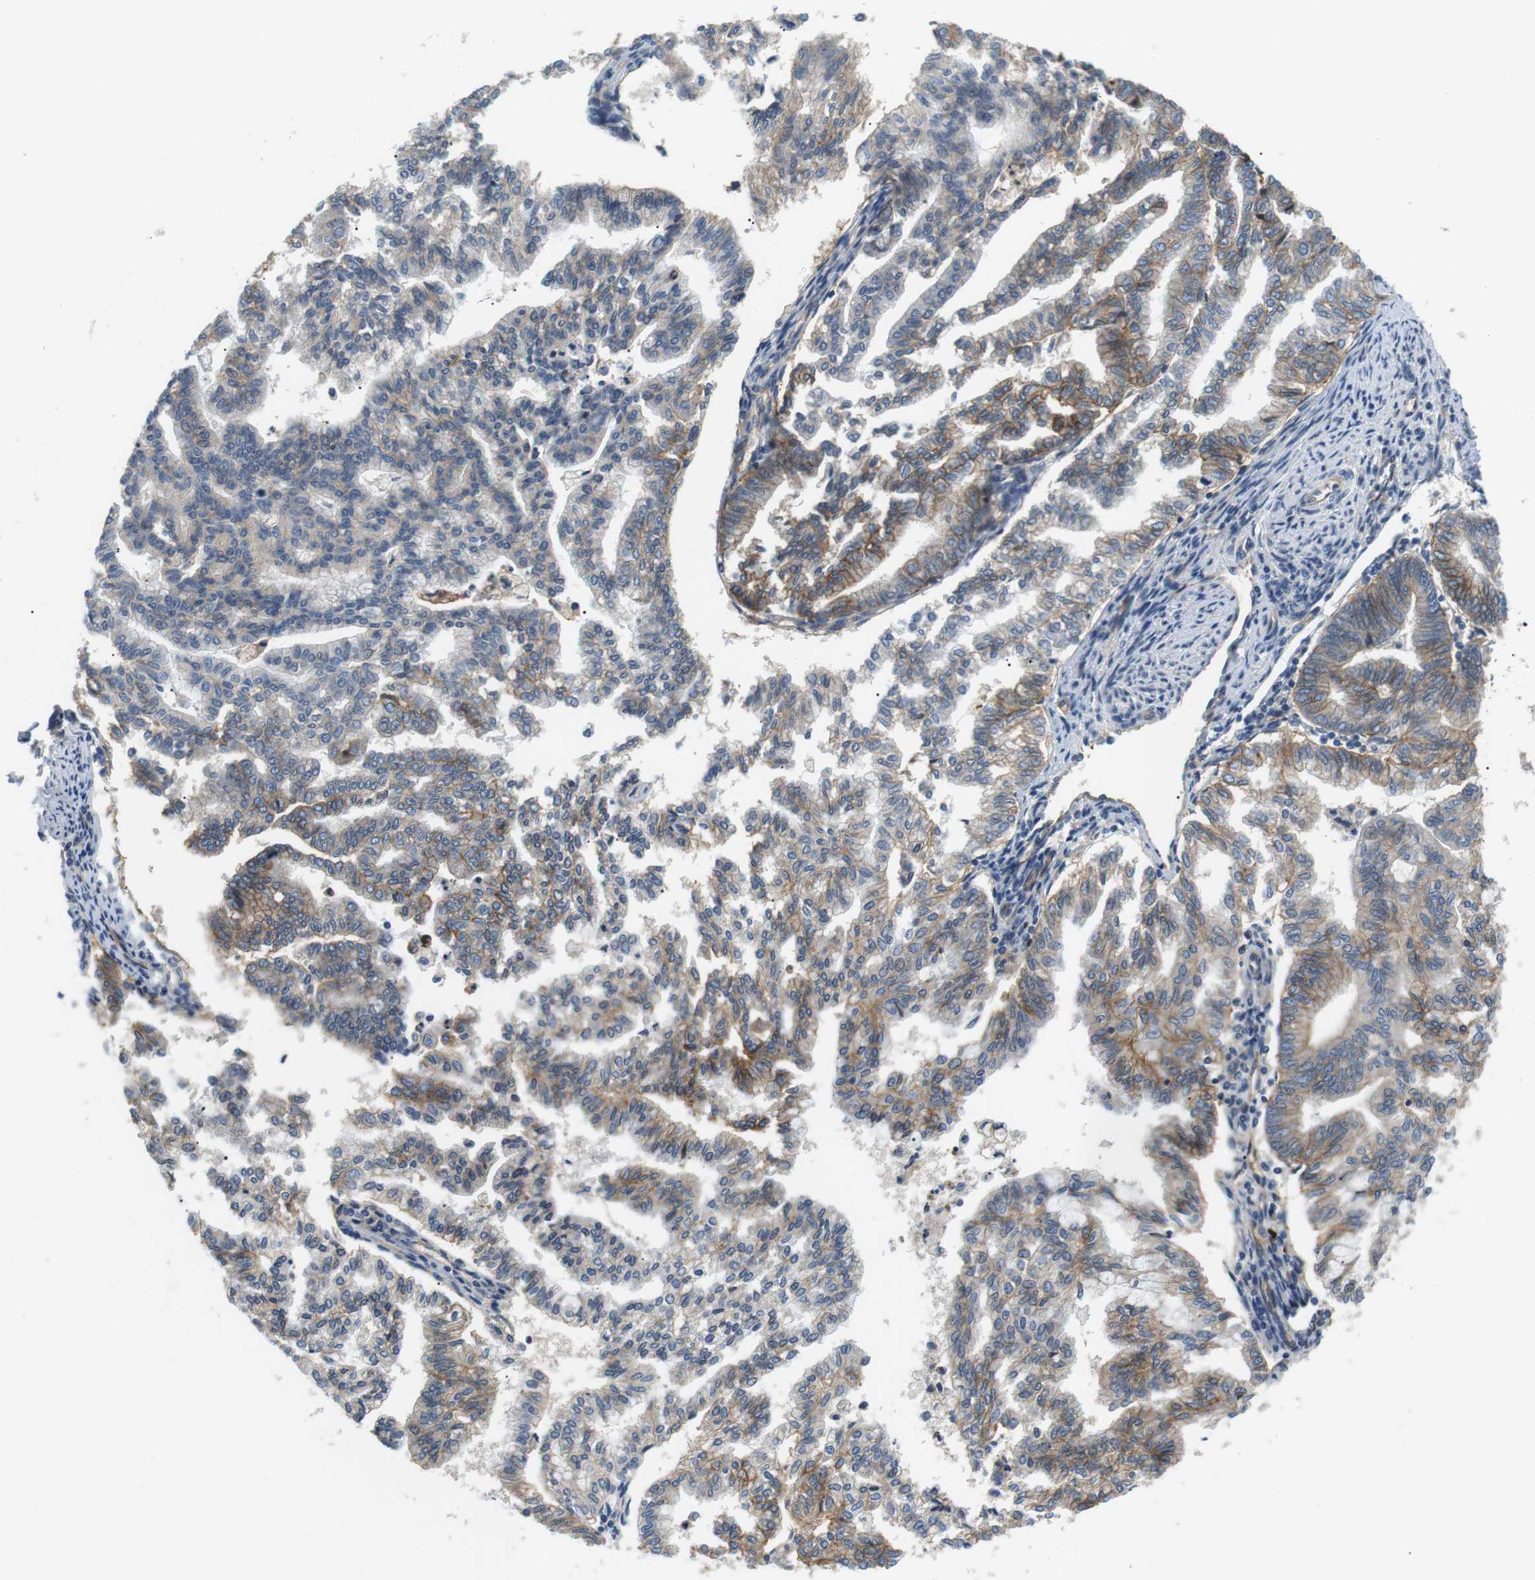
{"staining": {"intensity": "moderate", "quantity": "25%-75%", "location": "cytoplasmic/membranous"}, "tissue": "endometrial cancer", "cell_type": "Tumor cells", "image_type": "cancer", "snomed": [{"axis": "morphology", "description": "Adenocarcinoma, NOS"}, {"axis": "topography", "description": "Endometrium"}], "caption": "Endometrial cancer (adenocarcinoma) stained for a protein displays moderate cytoplasmic/membranous positivity in tumor cells.", "gene": "SLC30A1", "patient": {"sex": "female", "age": 79}}